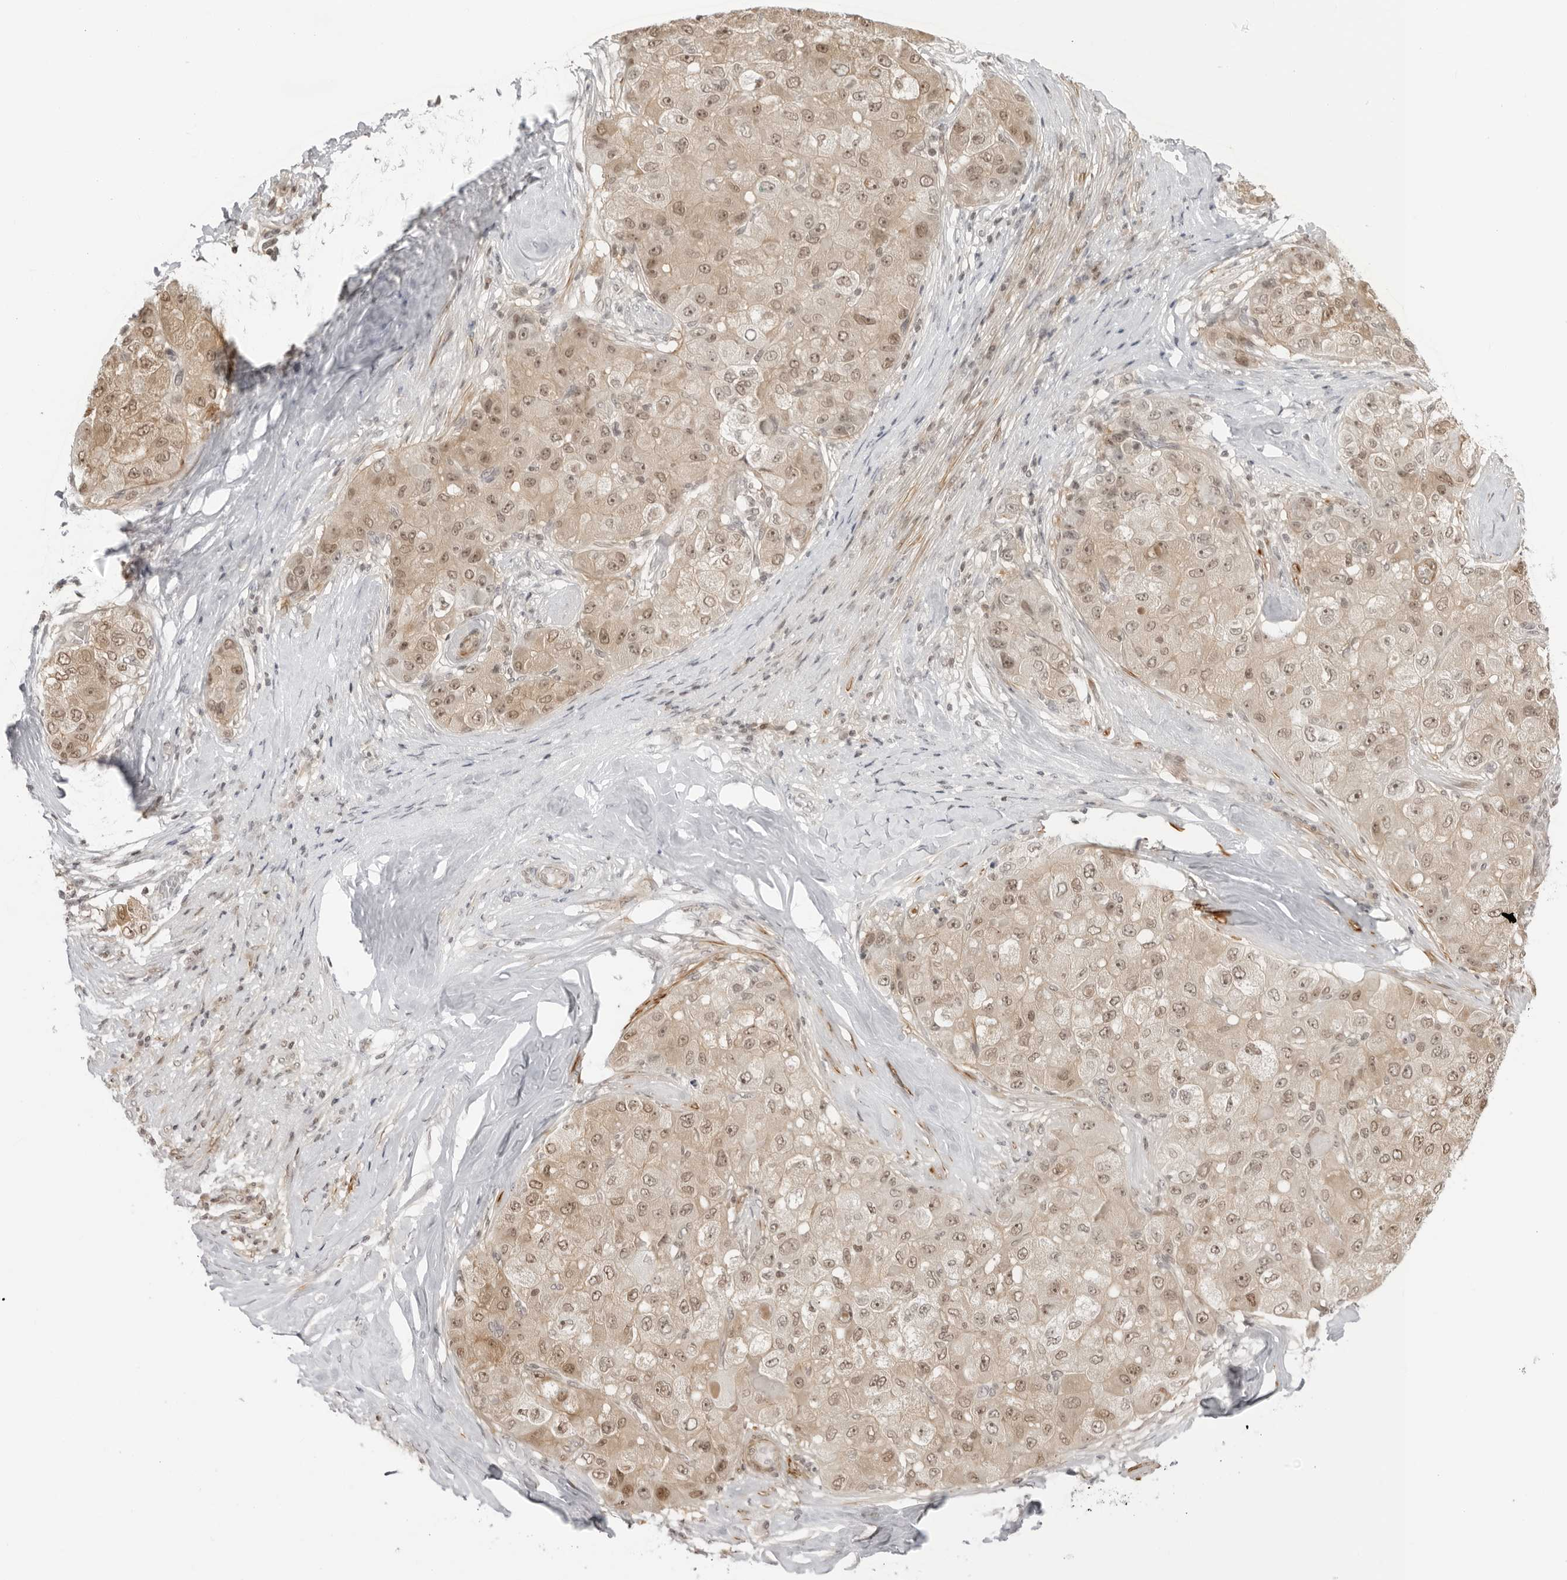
{"staining": {"intensity": "weak", "quantity": ">75%", "location": "cytoplasmic/membranous,nuclear"}, "tissue": "liver cancer", "cell_type": "Tumor cells", "image_type": "cancer", "snomed": [{"axis": "morphology", "description": "Carcinoma, Hepatocellular, NOS"}, {"axis": "topography", "description": "Liver"}], "caption": "Protein analysis of hepatocellular carcinoma (liver) tissue displays weak cytoplasmic/membranous and nuclear positivity in about >75% of tumor cells.", "gene": "RNF146", "patient": {"sex": "male", "age": 80}}